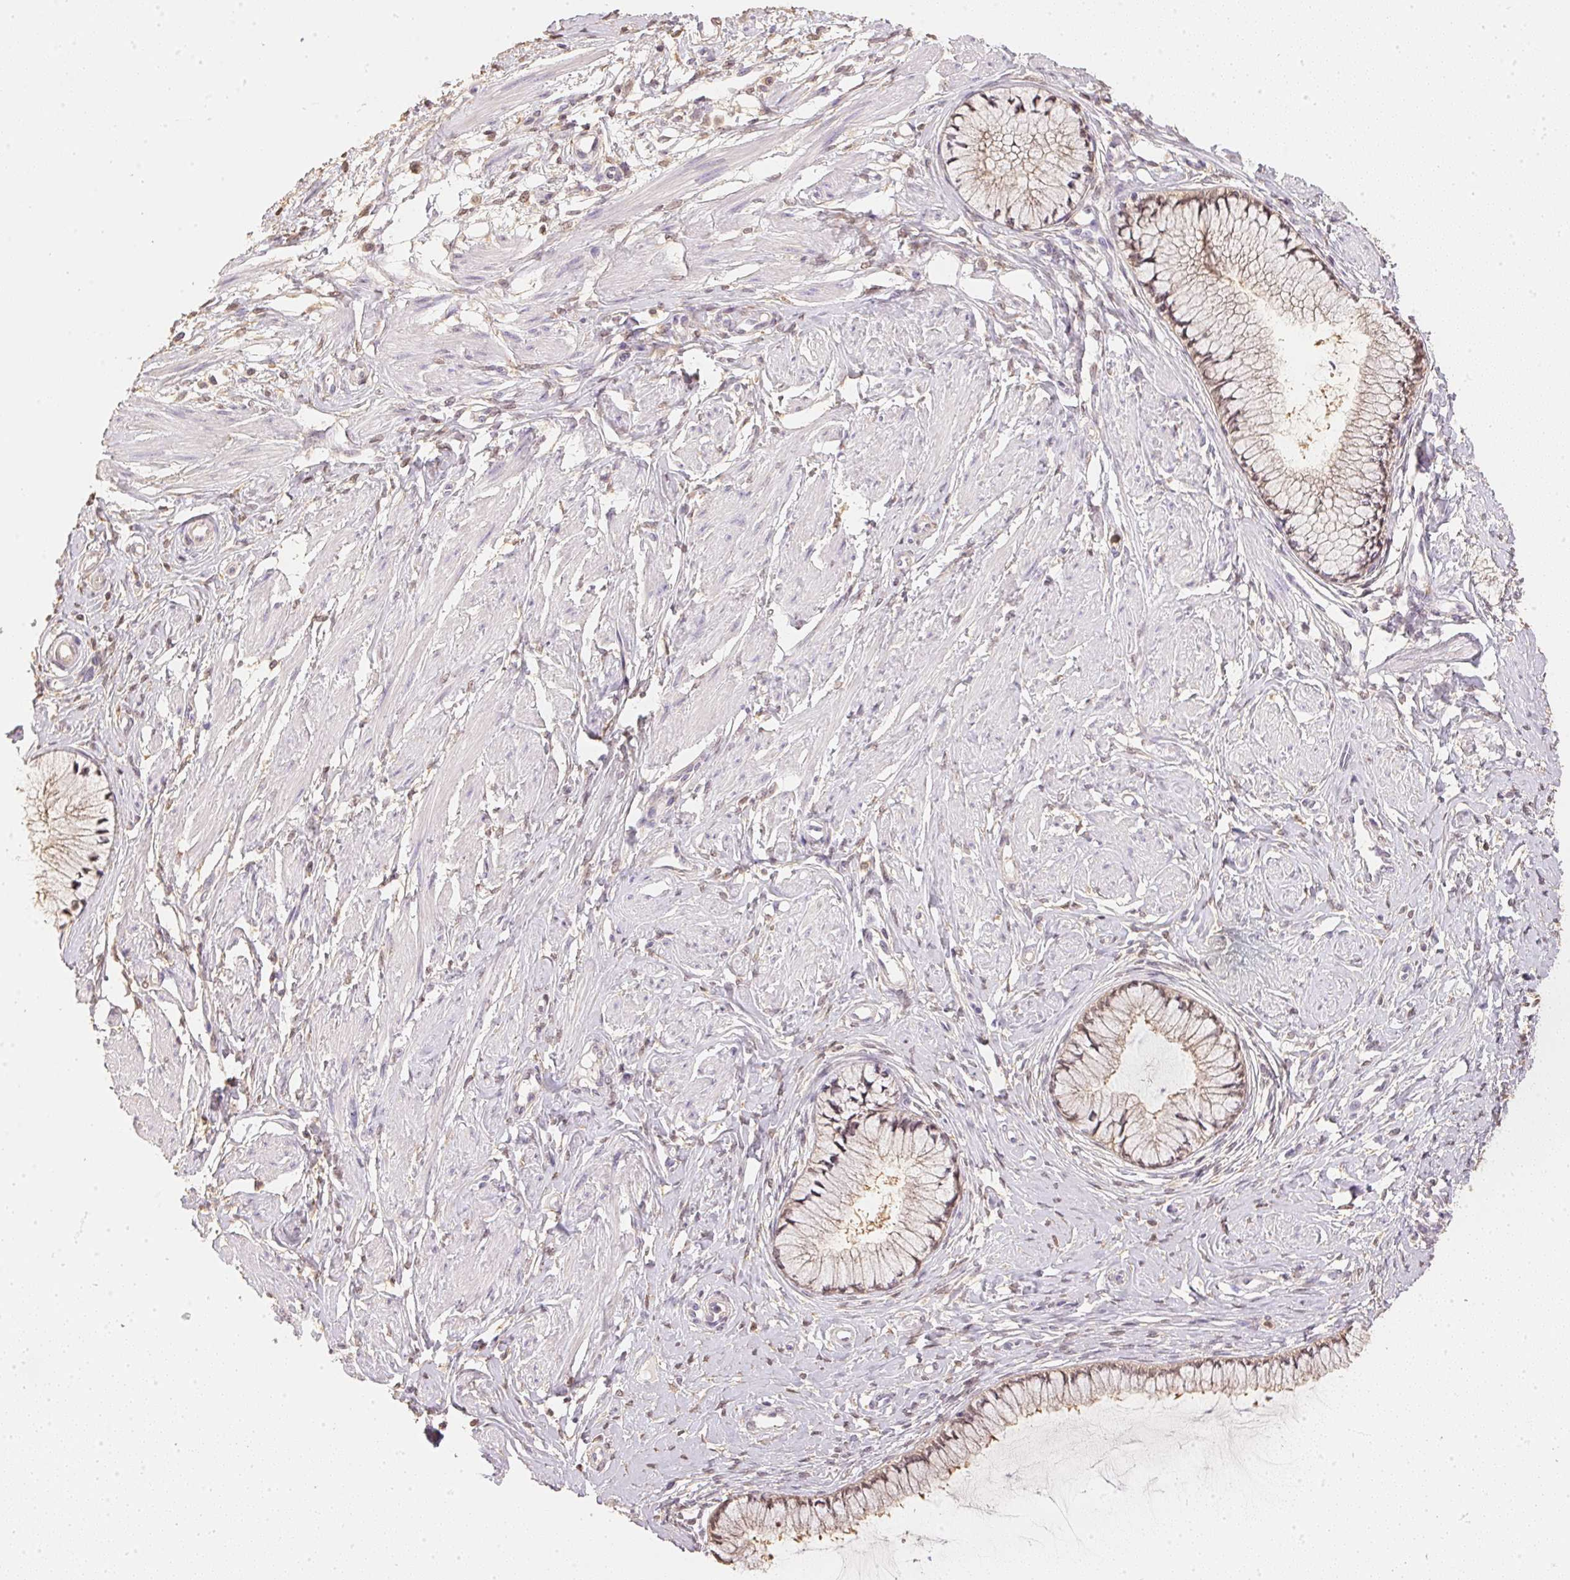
{"staining": {"intensity": "weak", "quantity": "25%-75%", "location": "cytoplasmic/membranous"}, "tissue": "cervix", "cell_type": "Glandular cells", "image_type": "normal", "snomed": [{"axis": "morphology", "description": "Normal tissue, NOS"}, {"axis": "topography", "description": "Cervix"}], "caption": "Immunohistochemistry (IHC) staining of normal cervix, which demonstrates low levels of weak cytoplasmic/membranous staining in about 25%-75% of glandular cells indicating weak cytoplasmic/membranous protein positivity. The staining was performed using DAB (3,3'-diaminobenzidine) (brown) for protein detection and nuclei were counterstained in hematoxylin (blue).", "gene": "S100A3", "patient": {"sex": "female", "age": 37}}